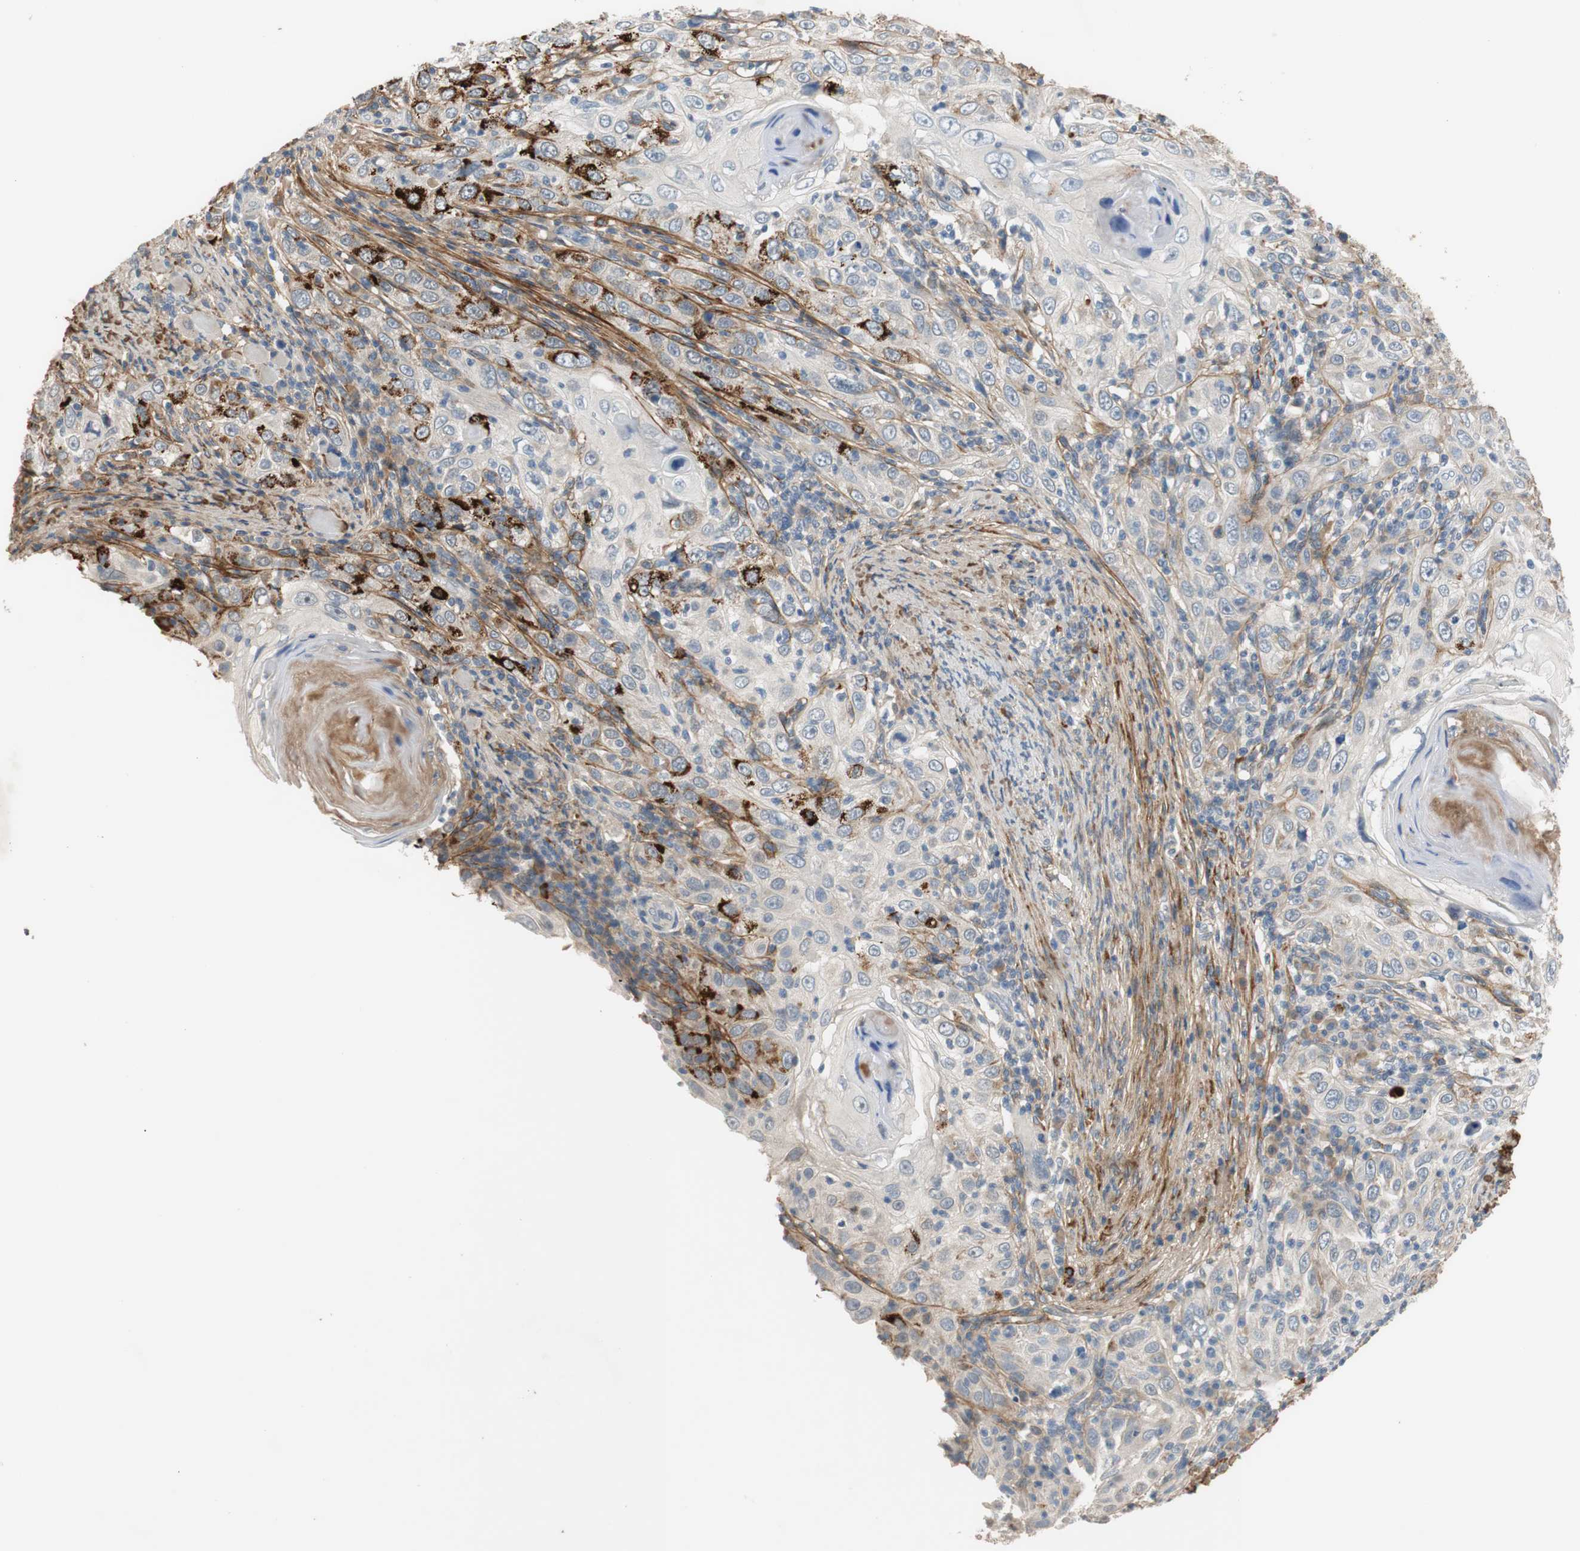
{"staining": {"intensity": "weak", "quantity": "25%-75%", "location": "cytoplasmic/membranous"}, "tissue": "skin cancer", "cell_type": "Tumor cells", "image_type": "cancer", "snomed": [{"axis": "morphology", "description": "Squamous cell carcinoma, NOS"}, {"axis": "topography", "description": "Skin"}], "caption": "There is low levels of weak cytoplasmic/membranous expression in tumor cells of skin cancer, as demonstrated by immunohistochemical staining (brown color).", "gene": "COL12A1", "patient": {"sex": "female", "age": 88}}